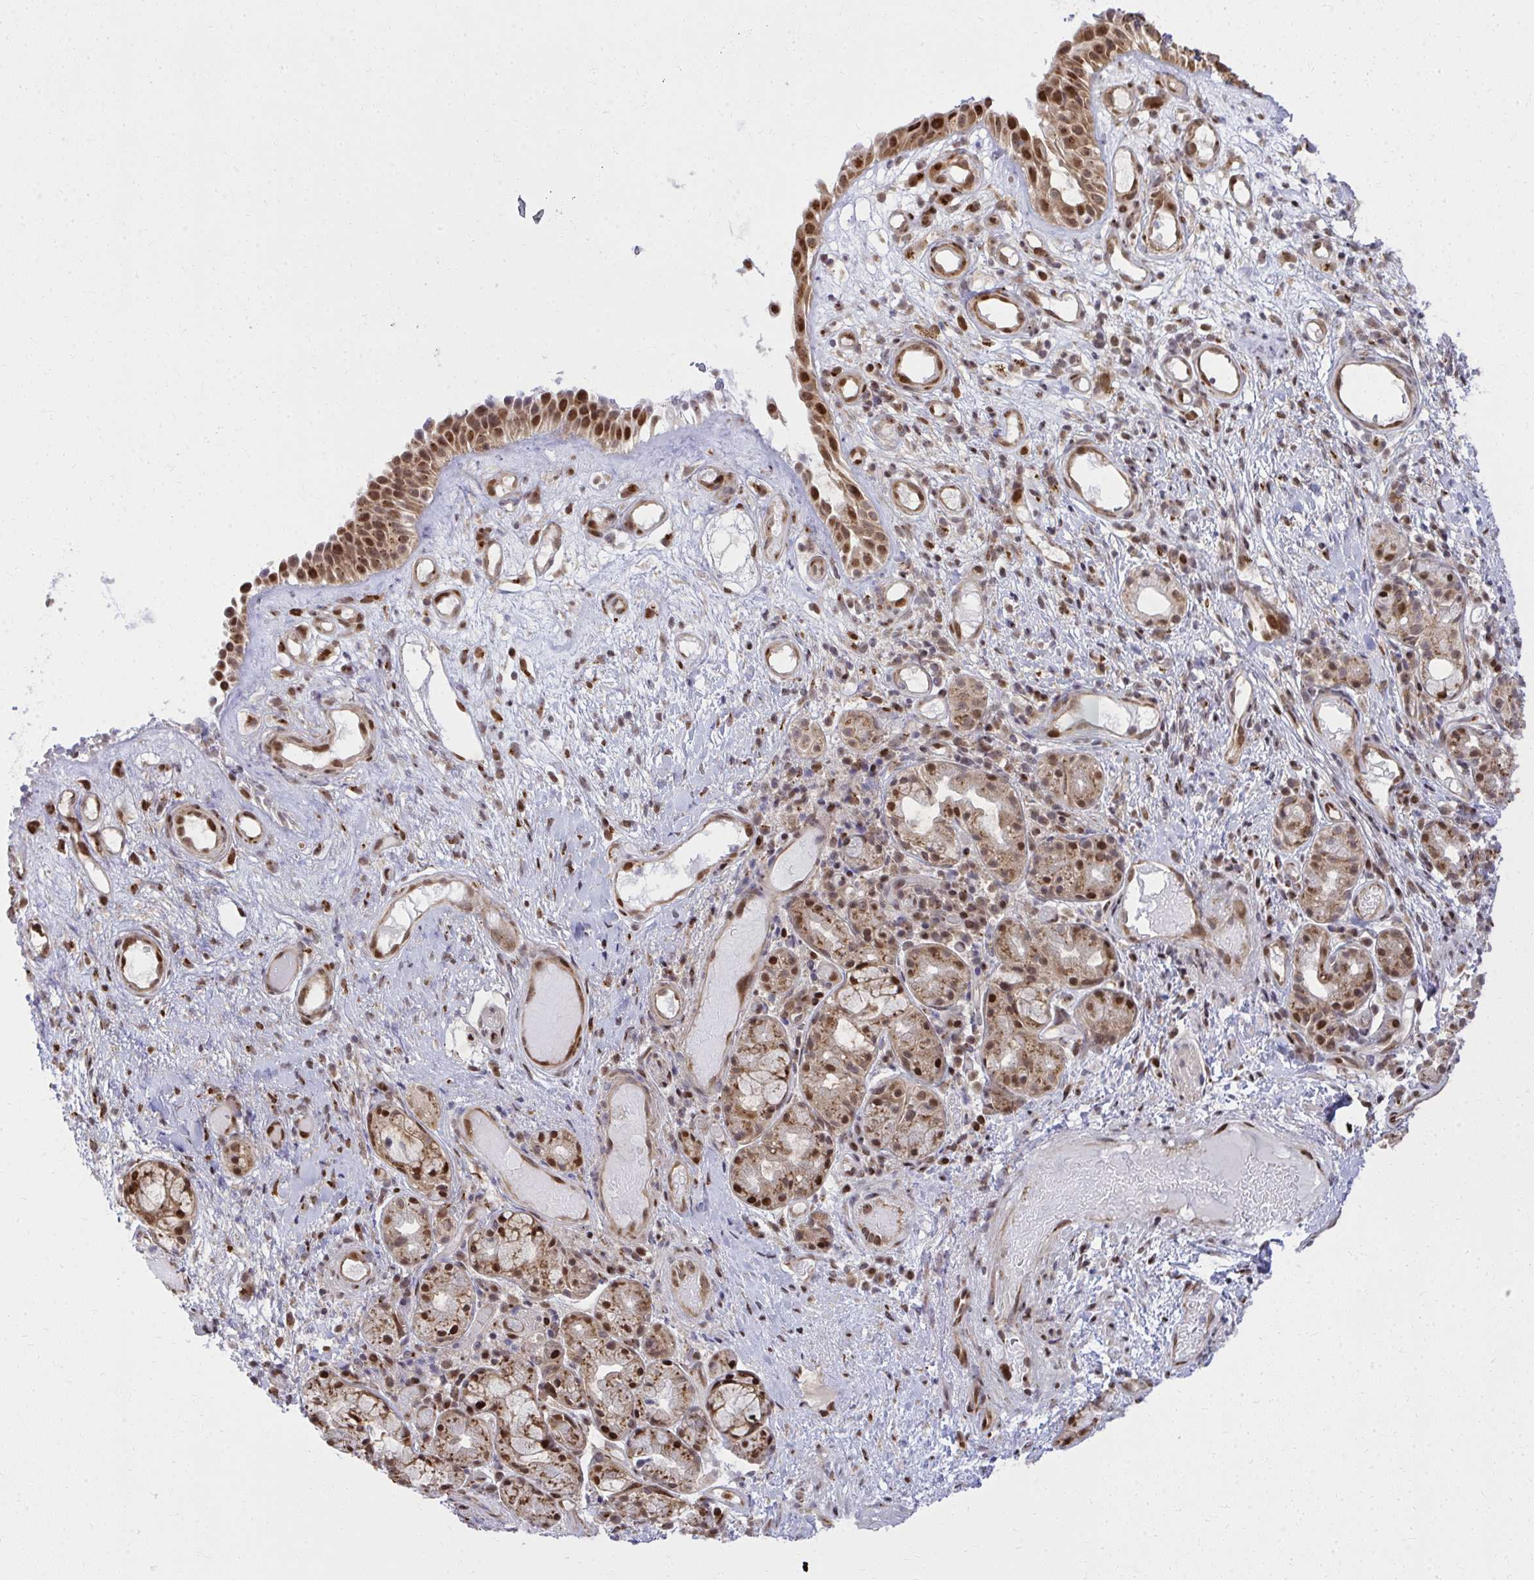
{"staining": {"intensity": "moderate", "quantity": ">75%", "location": "cytoplasmic/membranous,nuclear"}, "tissue": "nasopharynx", "cell_type": "Respiratory epithelial cells", "image_type": "normal", "snomed": [{"axis": "morphology", "description": "Normal tissue, NOS"}, {"axis": "morphology", "description": "Inflammation, NOS"}, {"axis": "topography", "description": "Nasopharynx"}], "caption": "Nasopharynx stained with a brown dye reveals moderate cytoplasmic/membranous,nuclear positive positivity in approximately >75% of respiratory epithelial cells.", "gene": "PIGY", "patient": {"sex": "male", "age": 54}}